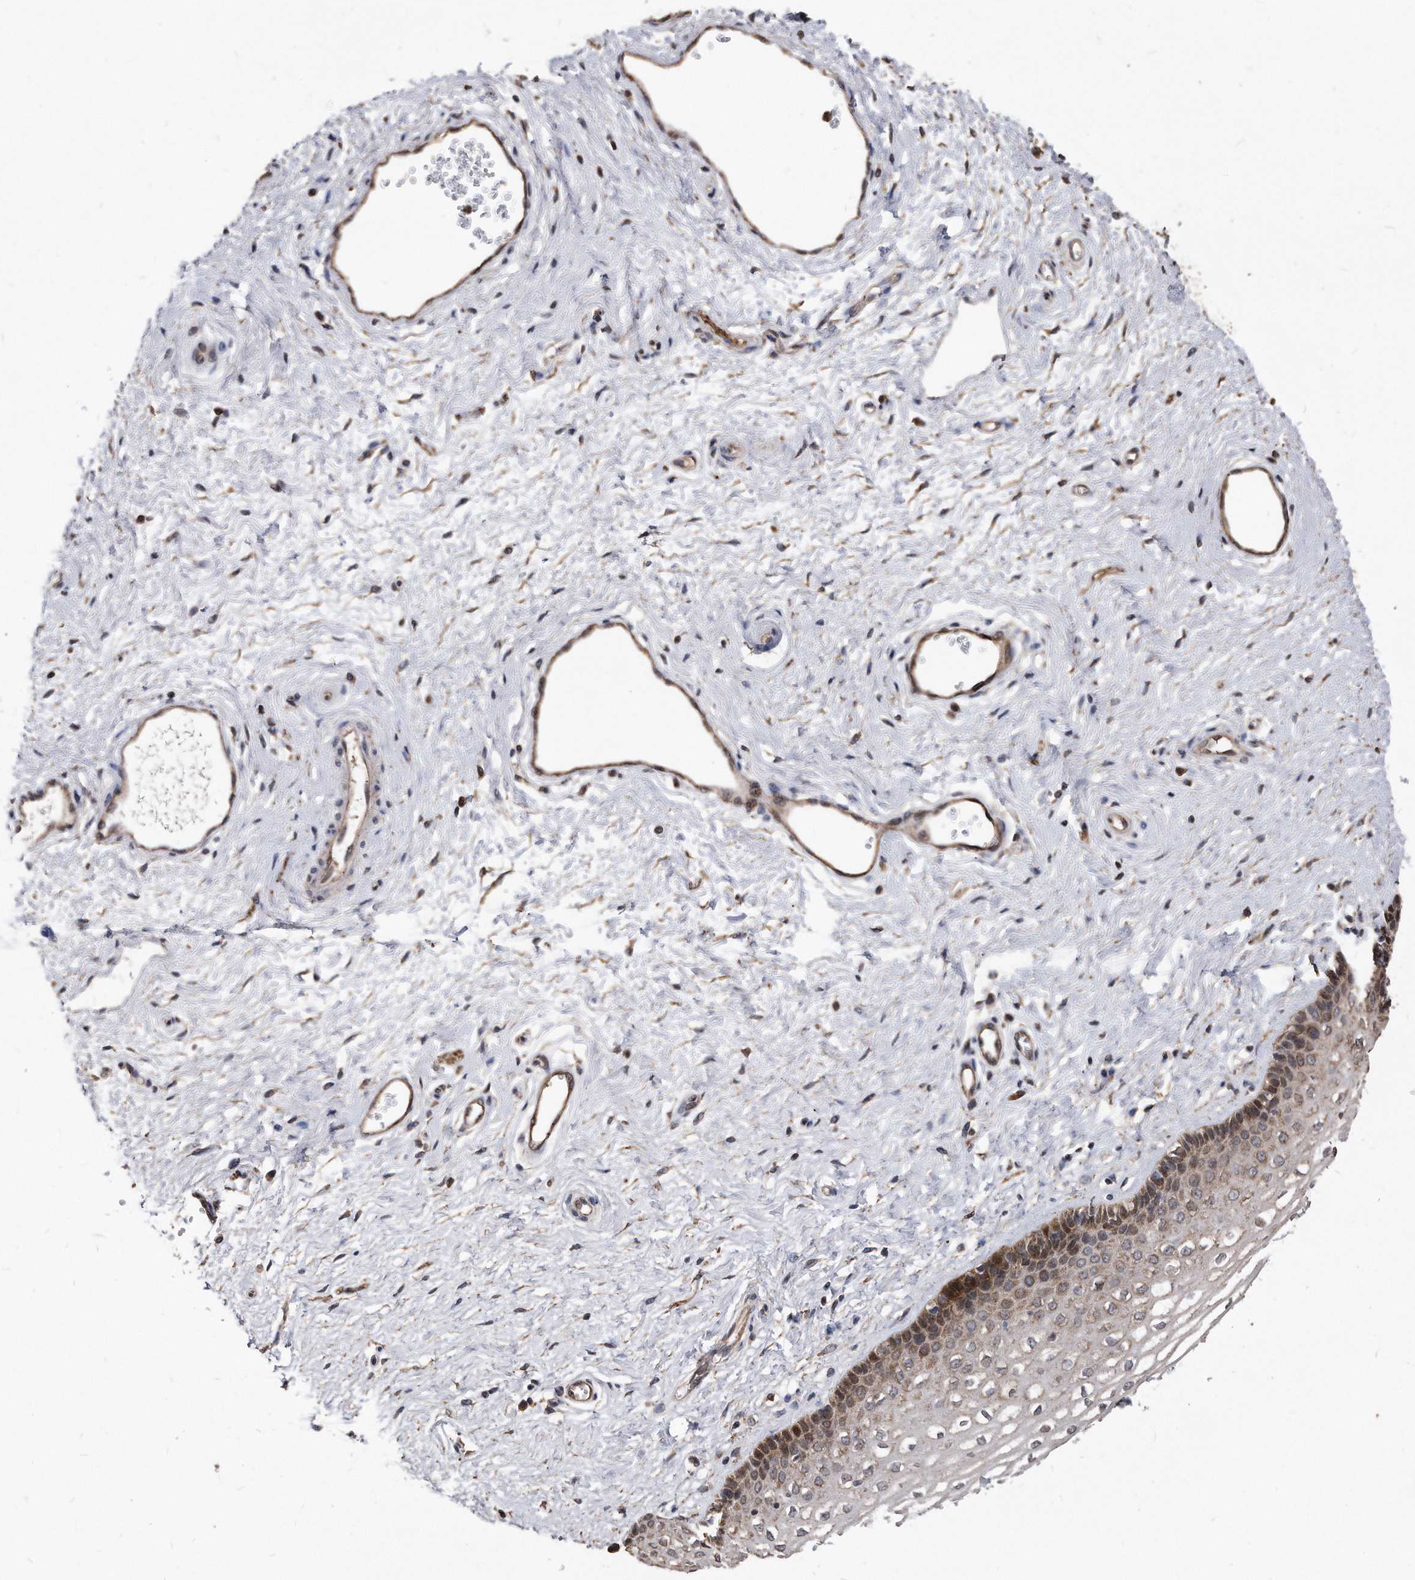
{"staining": {"intensity": "strong", "quantity": "<25%", "location": "cytoplasmic/membranous"}, "tissue": "vagina", "cell_type": "Squamous epithelial cells", "image_type": "normal", "snomed": [{"axis": "morphology", "description": "Normal tissue, NOS"}, {"axis": "topography", "description": "Vagina"}], "caption": "Vagina stained with DAB immunohistochemistry (IHC) demonstrates medium levels of strong cytoplasmic/membranous staining in about <25% of squamous epithelial cells. The protein is stained brown, and the nuclei are stained in blue (DAB (3,3'-diaminobenzidine) IHC with brightfield microscopy, high magnification).", "gene": "IL20RA", "patient": {"sex": "female", "age": 46}}